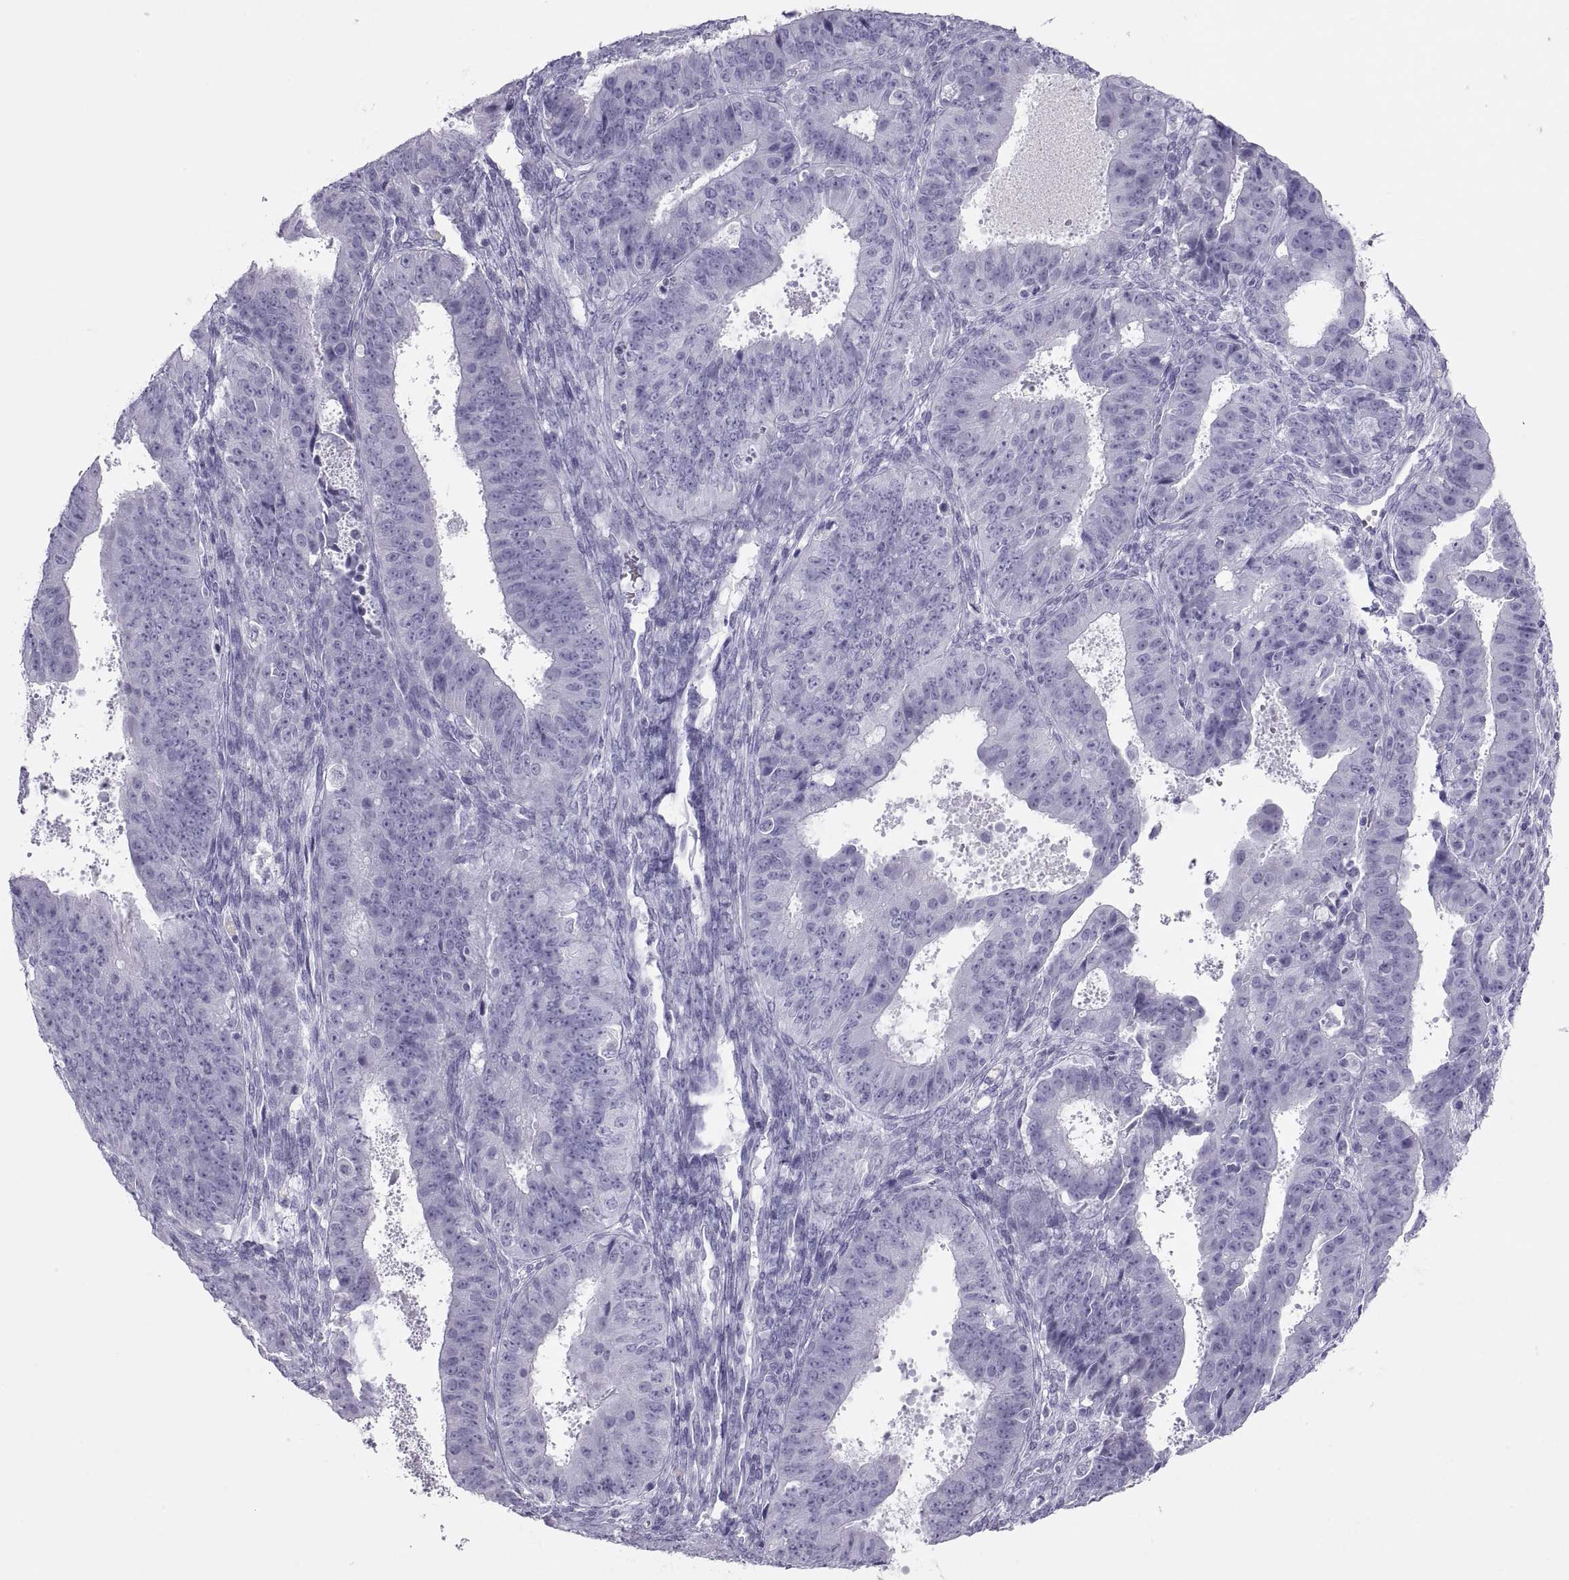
{"staining": {"intensity": "negative", "quantity": "none", "location": "none"}, "tissue": "ovarian cancer", "cell_type": "Tumor cells", "image_type": "cancer", "snomed": [{"axis": "morphology", "description": "Carcinoma, endometroid"}, {"axis": "topography", "description": "Ovary"}], "caption": "Human ovarian endometroid carcinoma stained for a protein using immunohistochemistry reveals no positivity in tumor cells.", "gene": "SEMG1", "patient": {"sex": "female", "age": 42}}